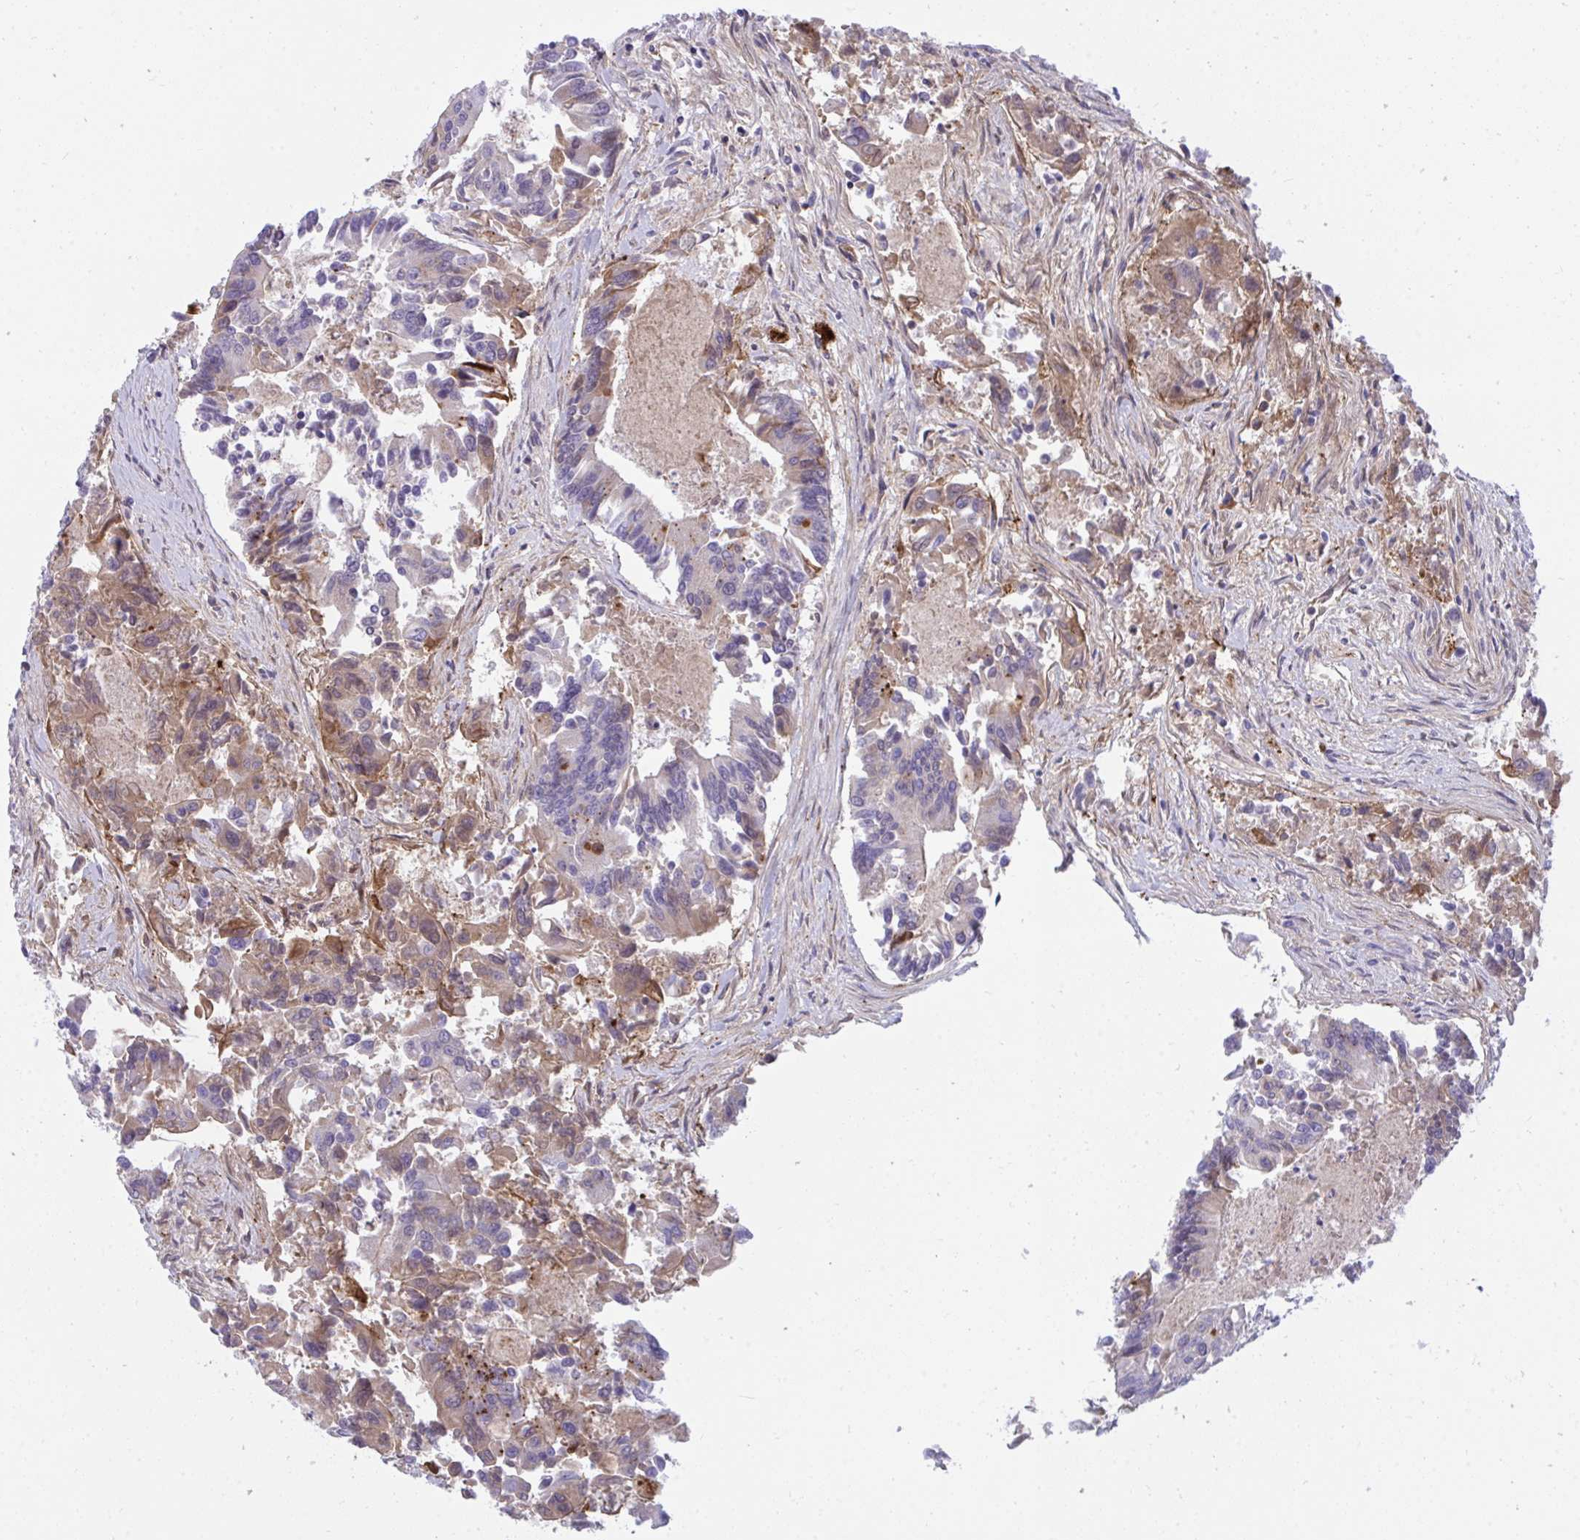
{"staining": {"intensity": "moderate", "quantity": "<25%", "location": "cytoplasmic/membranous"}, "tissue": "colorectal cancer", "cell_type": "Tumor cells", "image_type": "cancer", "snomed": [{"axis": "morphology", "description": "Adenocarcinoma, NOS"}, {"axis": "topography", "description": "Colon"}], "caption": "Colorectal adenocarcinoma stained for a protein (brown) shows moderate cytoplasmic/membranous positive positivity in approximately <25% of tumor cells.", "gene": "F2", "patient": {"sex": "female", "age": 67}}